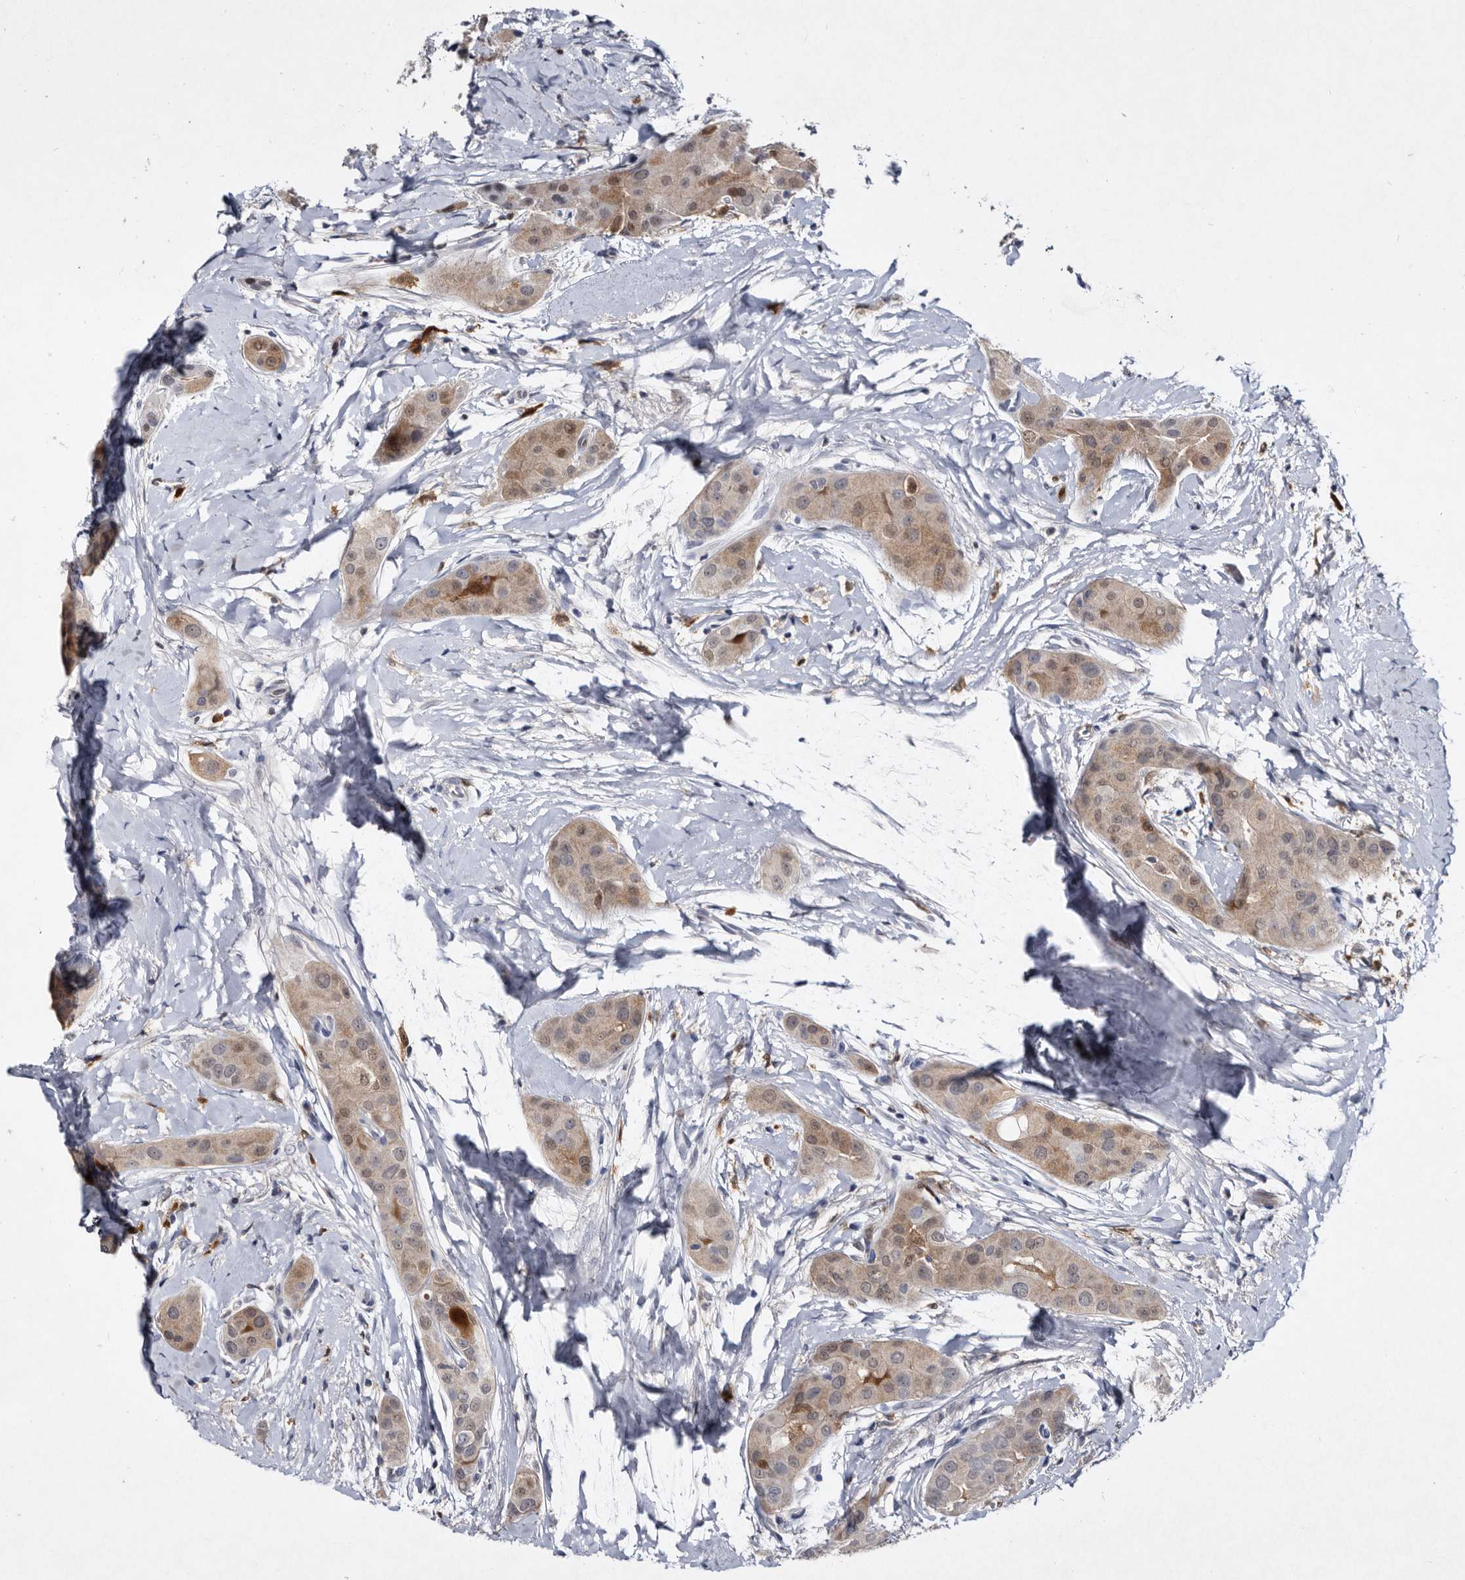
{"staining": {"intensity": "moderate", "quantity": "<25%", "location": "cytoplasmic/membranous,nuclear"}, "tissue": "thyroid cancer", "cell_type": "Tumor cells", "image_type": "cancer", "snomed": [{"axis": "morphology", "description": "Papillary adenocarcinoma, NOS"}, {"axis": "topography", "description": "Thyroid gland"}], "caption": "Papillary adenocarcinoma (thyroid) stained for a protein shows moderate cytoplasmic/membranous and nuclear positivity in tumor cells.", "gene": "SERPINB8", "patient": {"sex": "male", "age": 33}}